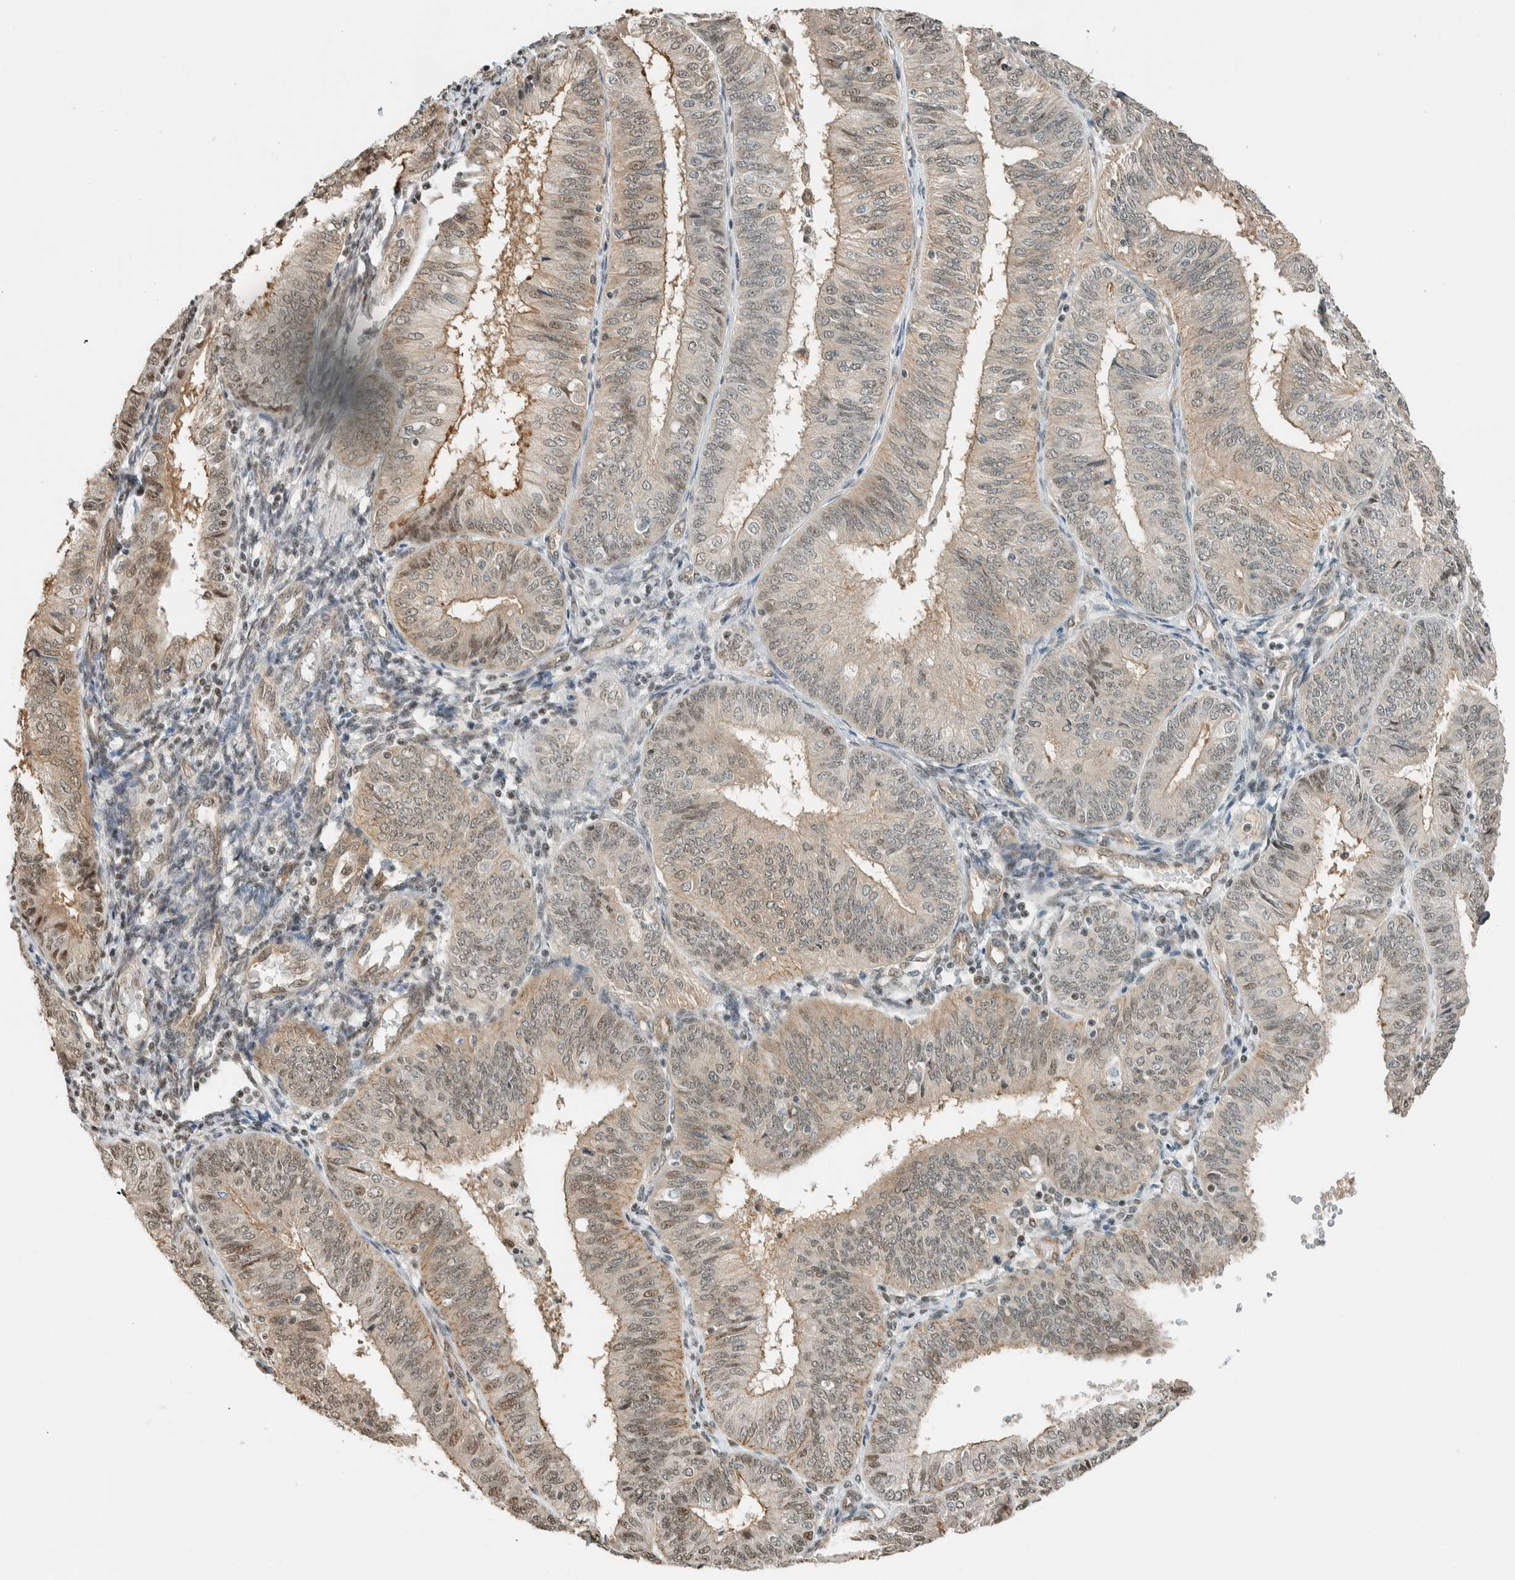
{"staining": {"intensity": "weak", "quantity": "25%-75%", "location": "cytoplasmic/membranous,nuclear"}, "tissue": "endometrial cancer", "cell_type": "Tumor cells", "image_type": "cancer", "snomed": [{"axis": "morphology", "description": "Adenocarcinoma, NOS"}, {"axis": "topography", "description": "Endometrium"}], "caption": "About 25%-75% of tumor cells in adenocarcinoma (endometrial) demonstrate weak cytoplasmic/membranous and nuclear protein staining as visualized by brown immunohistochemical staining.", "gene": "NIBAN2", "patient": {"sex": "female", "age": 58}}